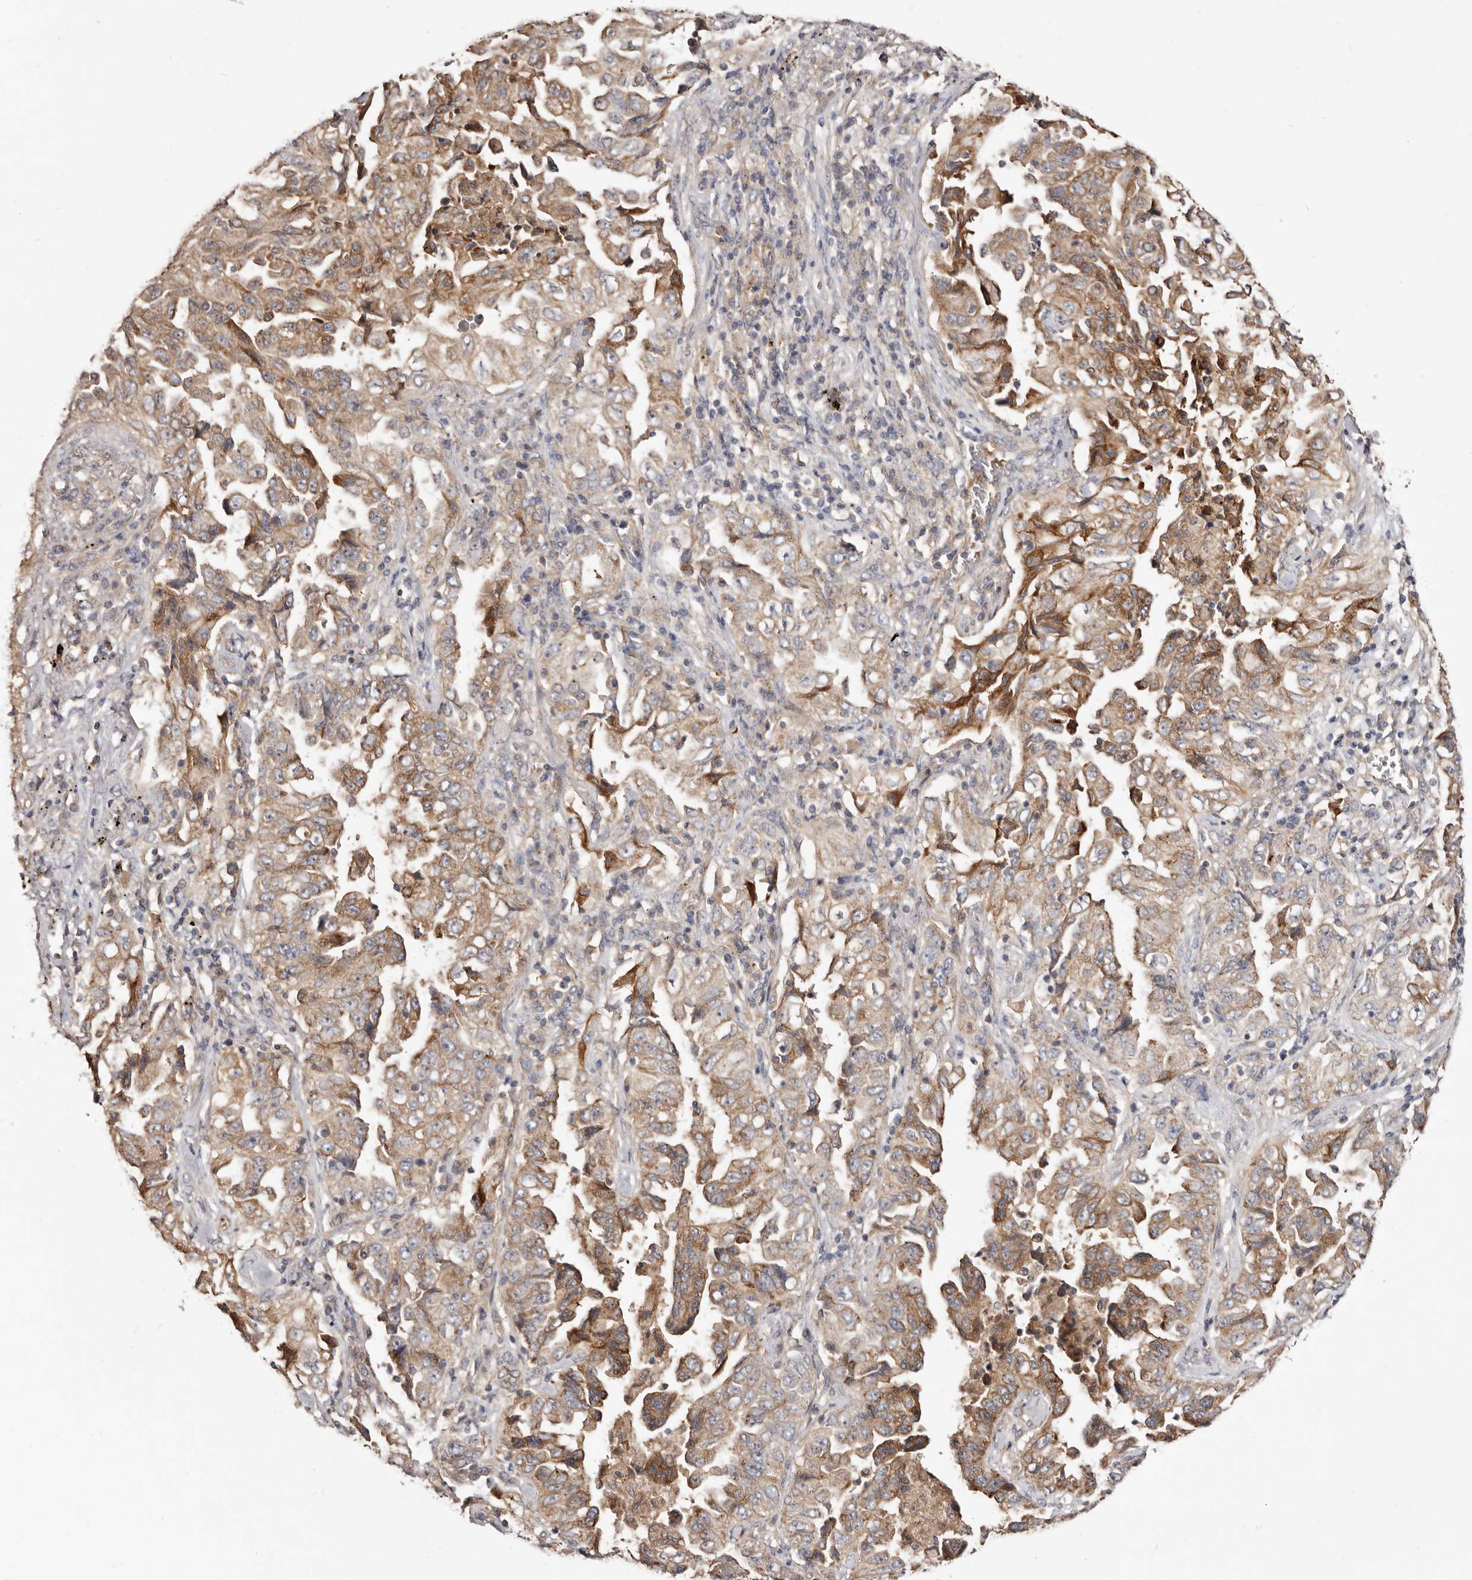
{"staining": {"intensity": "moderate", "quantity": ">75%", "location": "cytoplasmic/membranous"}, "tissue": "lung cancer", "cell_type": "Tumor cells", "image_type": "cancer", "snomed": [{"axis": "morphology", "description": "Adenocarcinoma, NOS"}, {"axis": "topography", "description": "Lung"}], "caption": "Protein staining by immunohistochemistry shows moderate cytoplasmic/membranous positivity in approximately >75% of tumor cells in lung cancer (adenocarcinoma).", "gene": "LRRC25", "patient": {"sex": "female", "age": 51}}